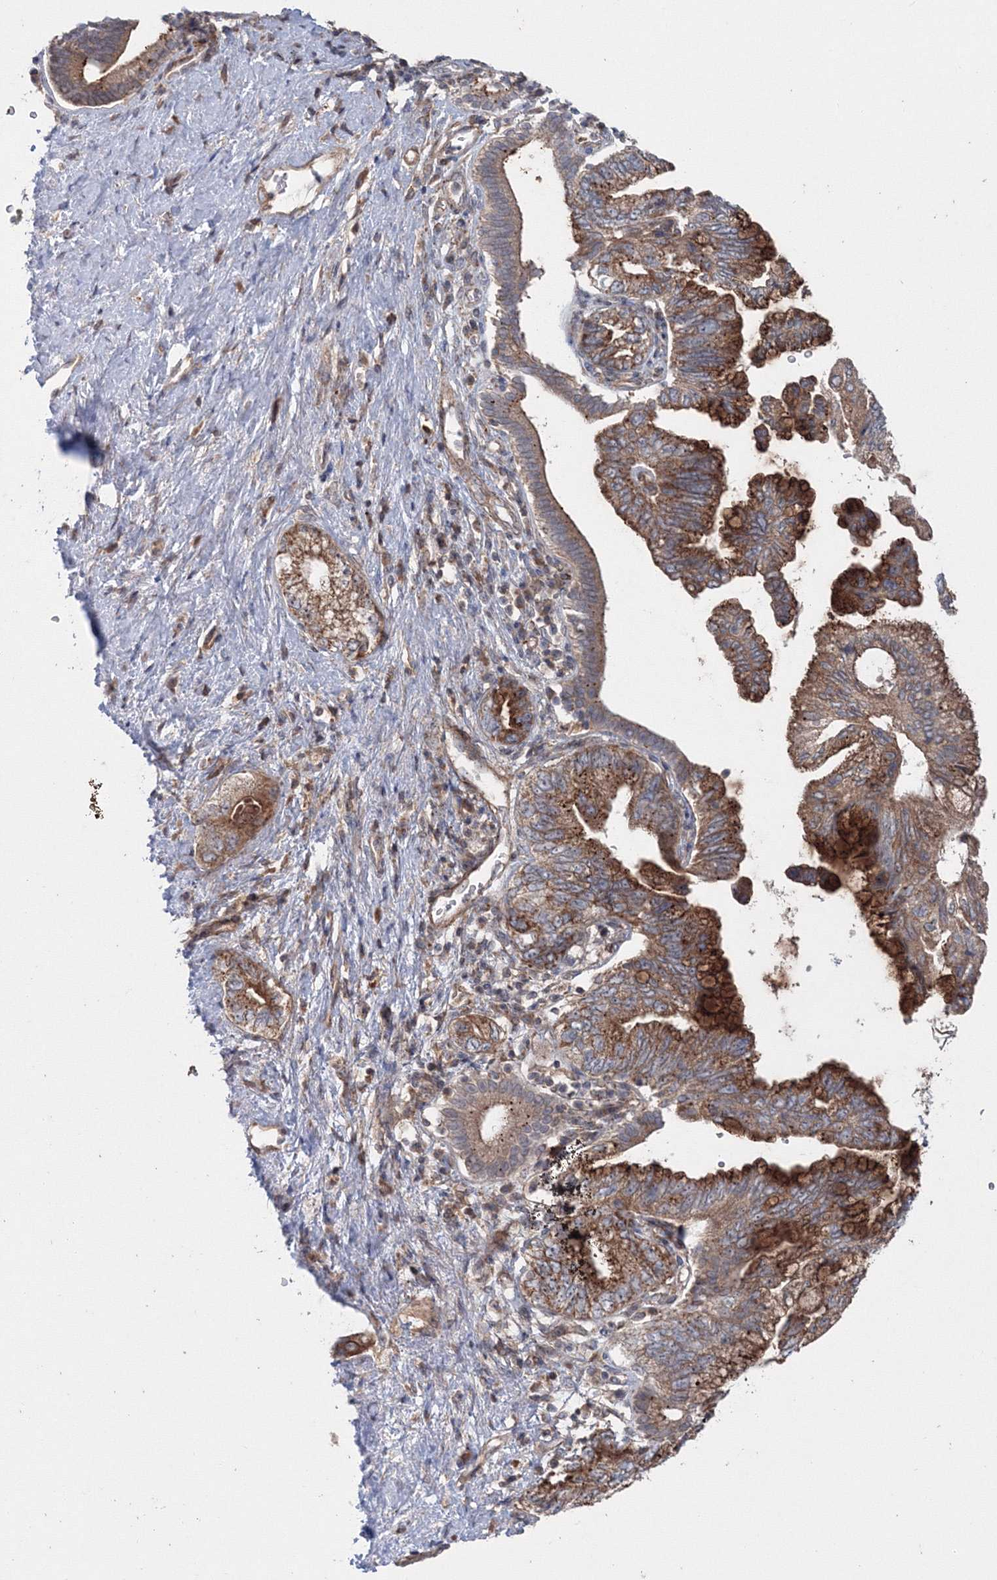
{"staining": {"intensity": "strong", "quantity": ">75%", "location": "cytoplasmic/membranous"}, "tissue": "pancreatic cancer", "cell_type": "Tumor cells", "image_type": "cancer", "snomed": [{"axis": "morphology", "description": "Adenocarcinoma, NOS"}, {"axis": "topography", "description": "Pancreas"}], "caption": "This is a histology image of IHC staining of pancreatic cancer, which shows strong staining in the cytoplasmic/membranous of tumor cells.", "gene": "NOA1", "patient": {"sex": "female", "age": 73}}